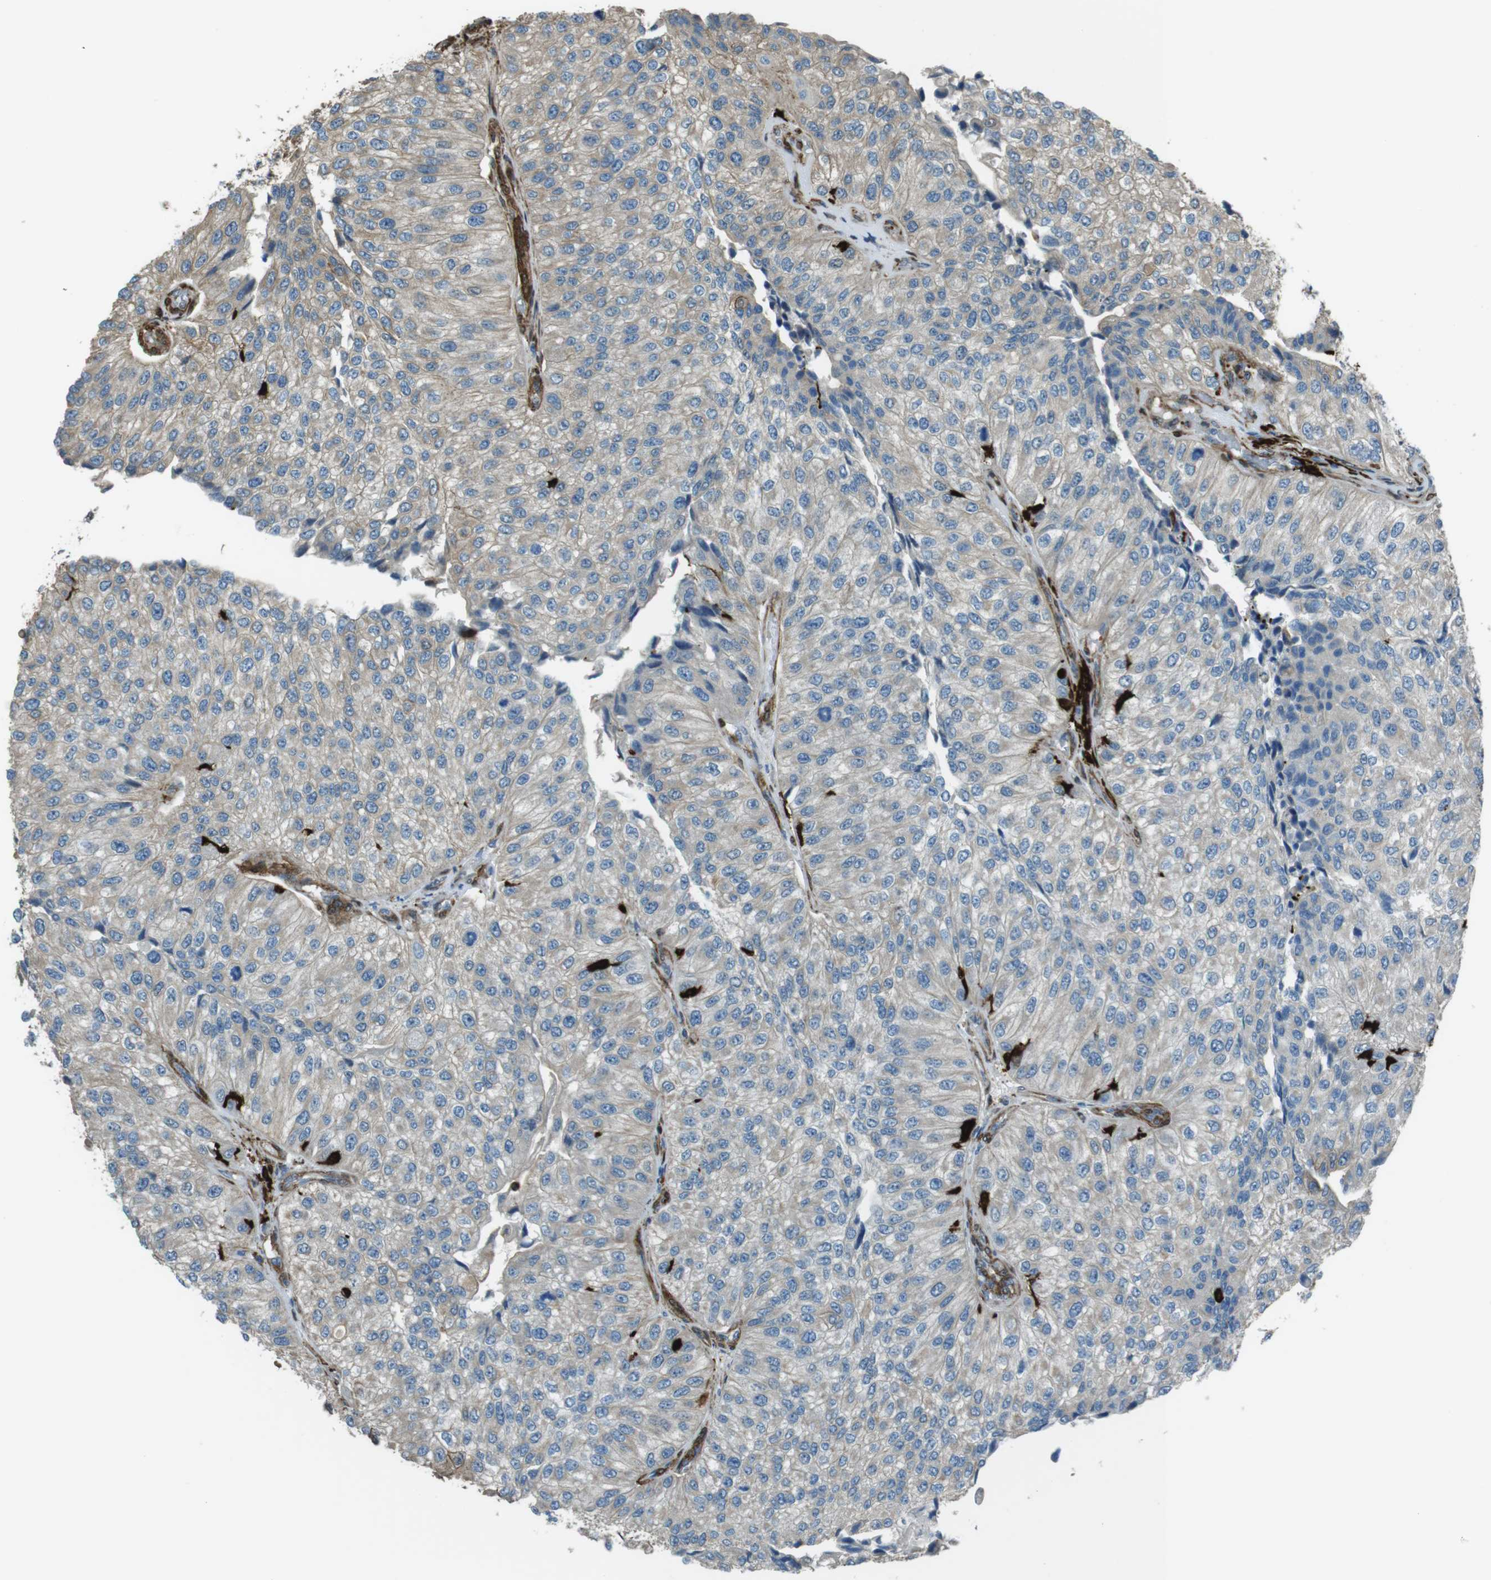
{"staining": {"intensity": "weak", "quantity": "25%-75%", "location": "cytoplasmic/membranous"}, "tissue": "urothelial cancer", "cell_type": "Tumor cells", "image_type": "cancer", "snomed": [{"axis": "morphology", "description": "Urothelial carcinoma, High grade"}, {"axis": "topography", "description": "Kidney"}, {"axis": "topography", "description": "Urinary bladder"}], "caption": "Immunohistochemical staining of urothelial cancer reveals weak cytoplasmic/membranous protein positivity in approximately 25%-75% of tumor cells. The protein is stained brown, and the nuclei are stained in blue (DAB IHC with brightfield microscopy, high magnification).", "gene": "SFT2D1", "patient": {"sex": "male", "age": 77}}